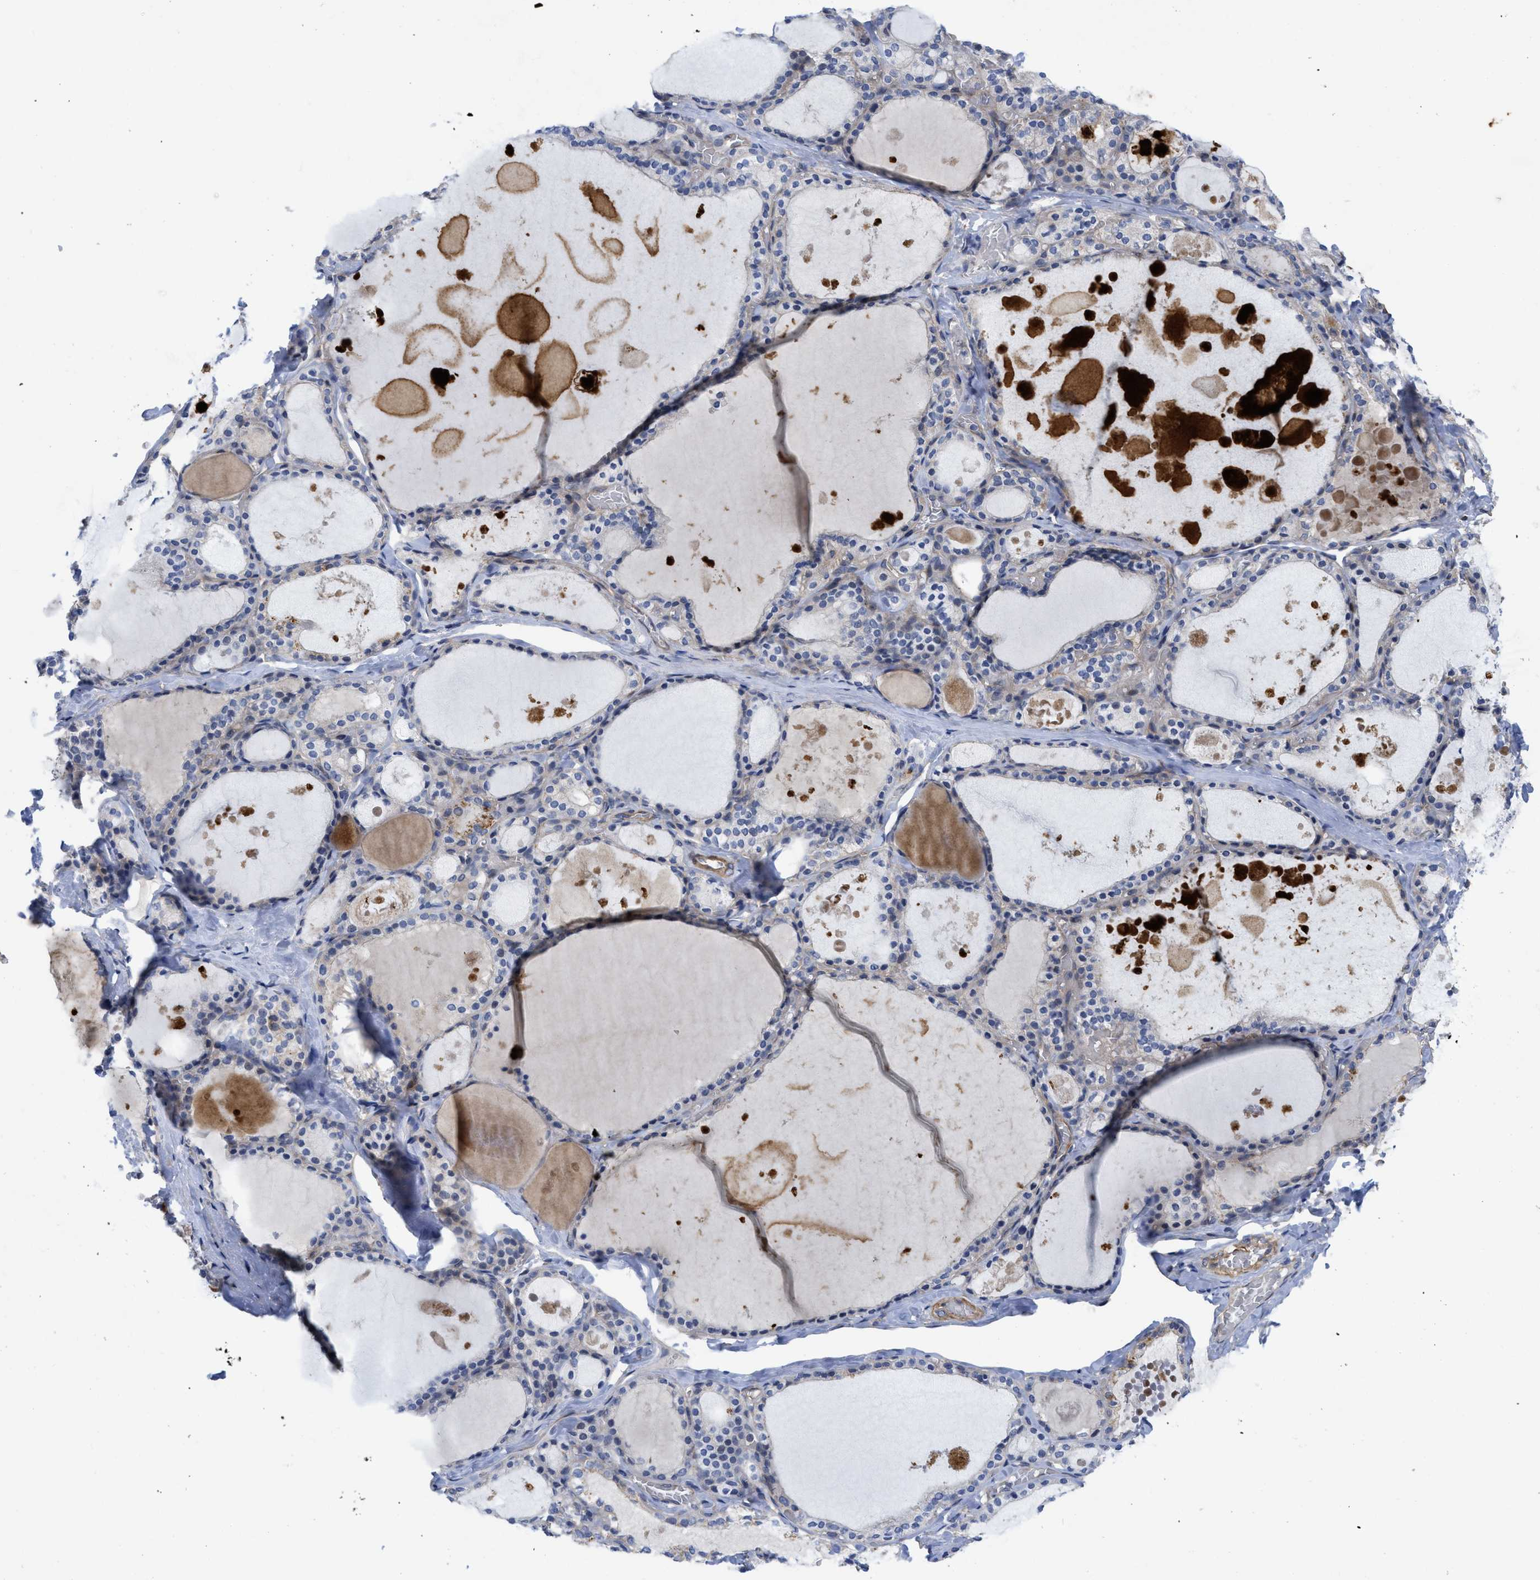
{"staining": {"intensity": "negative", "quantity": "none", "location": "none"}, "tissue": "thyroid gland", "cell_type": "Glandular cells", "image_type": "normal", "snomed": [{"axis": "morphology", "description": "Normal tissue, NOS"}, {"axis": "topography", "description": "Thyroid gland"}], "caption": "Photomicrograph shows no significant protein positivity in glandular cells of normal thyroid gland. The staining is performed using DAB (3,3'-diaminobenzidine) brown chromogen with nuclei counter-stained in using hematoxylin.", "gene": "ARHGEF26", "patient": {"sex": "male", "age": 56}}